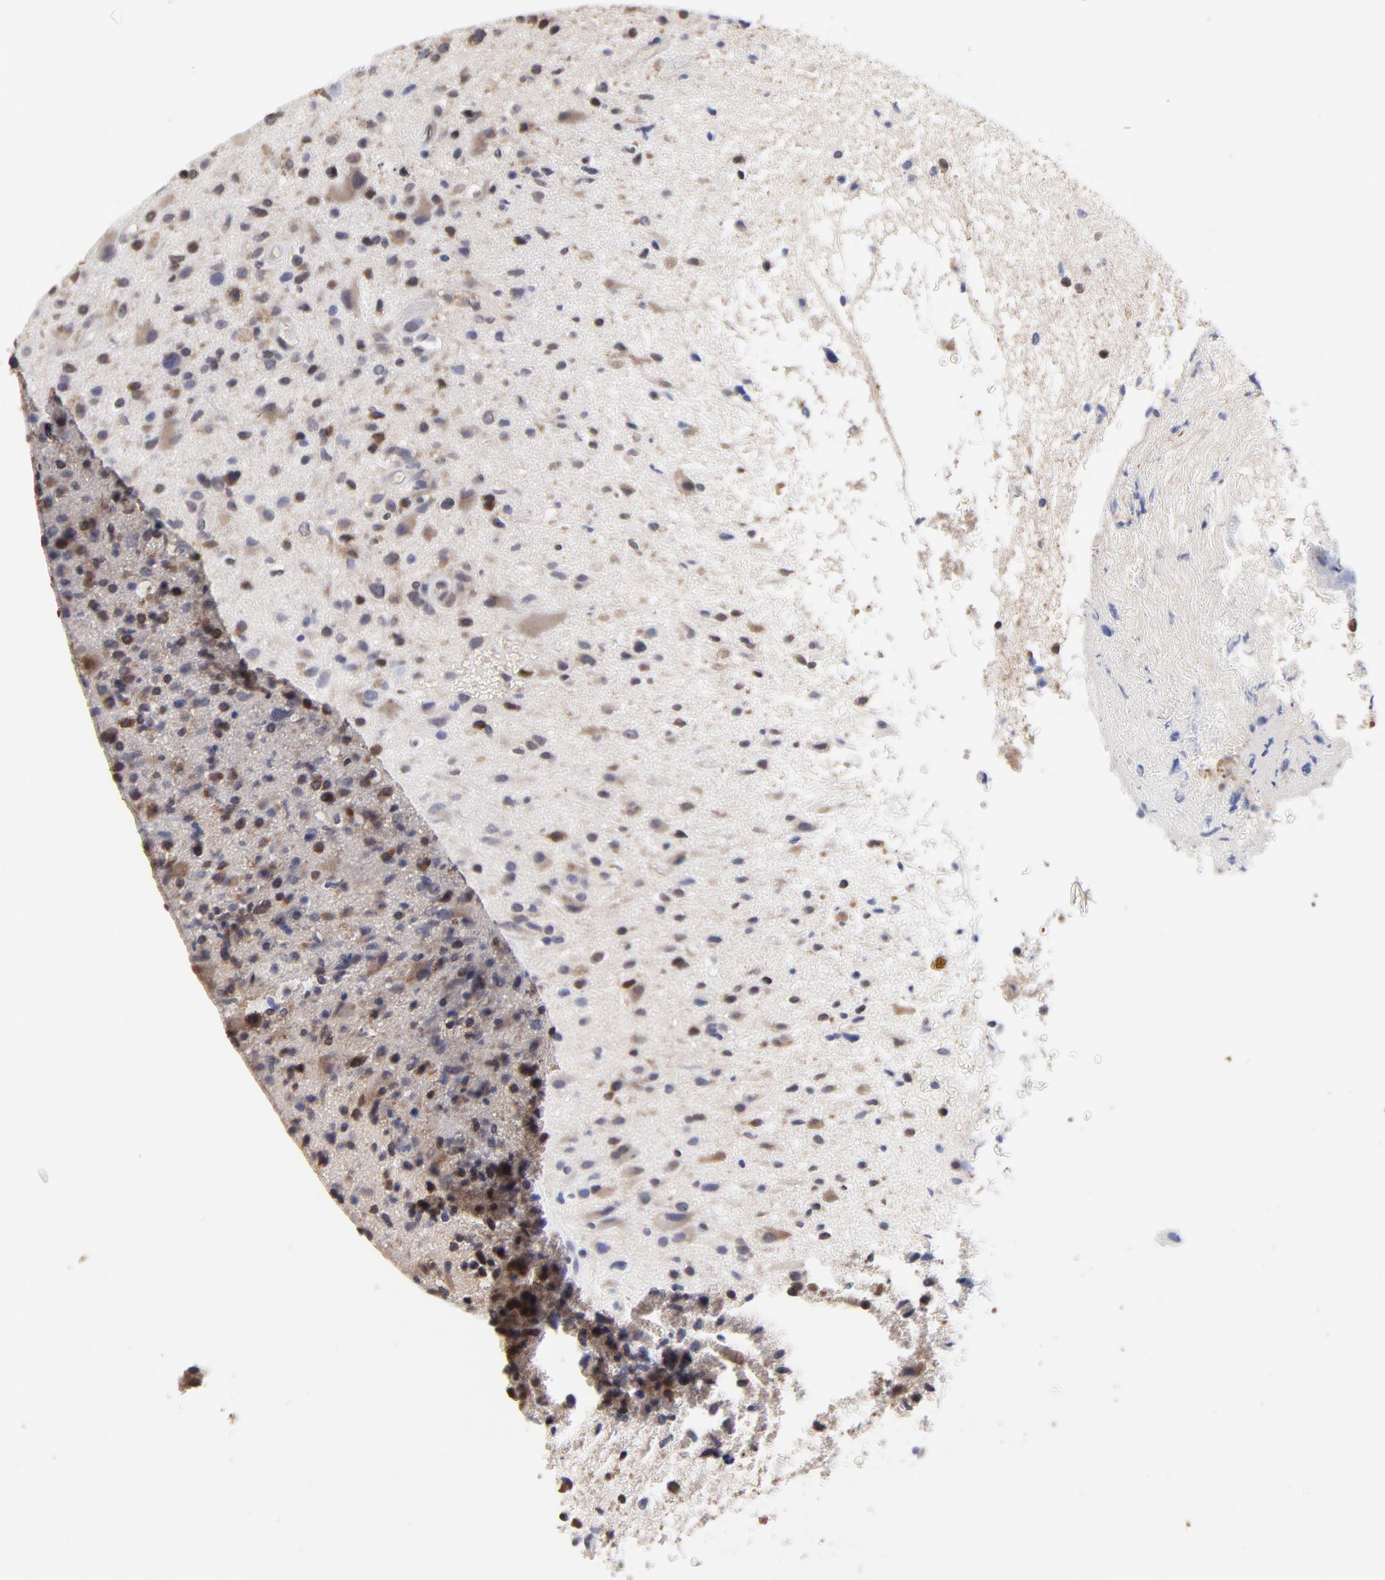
{"staining": {"intensity": "weak", "quantity": "25%-75%", "location": "cytoplasmic/membranous,nuclear"}, "tissue": "glioma", "cell_type": "Tumor cells", "image_type": "cancer", "snomed": [{"axis": "morphology", "description": "Glioma, malignant, High grade"}, {"axis": "topography", "description": "Brain"}], "caption": "Immunohistochemistry of human malignant glioma (high-grade) reveals low levels of weak cytoplasmic/membranous and nuclear expression in approximately 25%-75% of tumor cells.", "gene": "CCT2", "patient": {"sex": "male", "age": 33}}